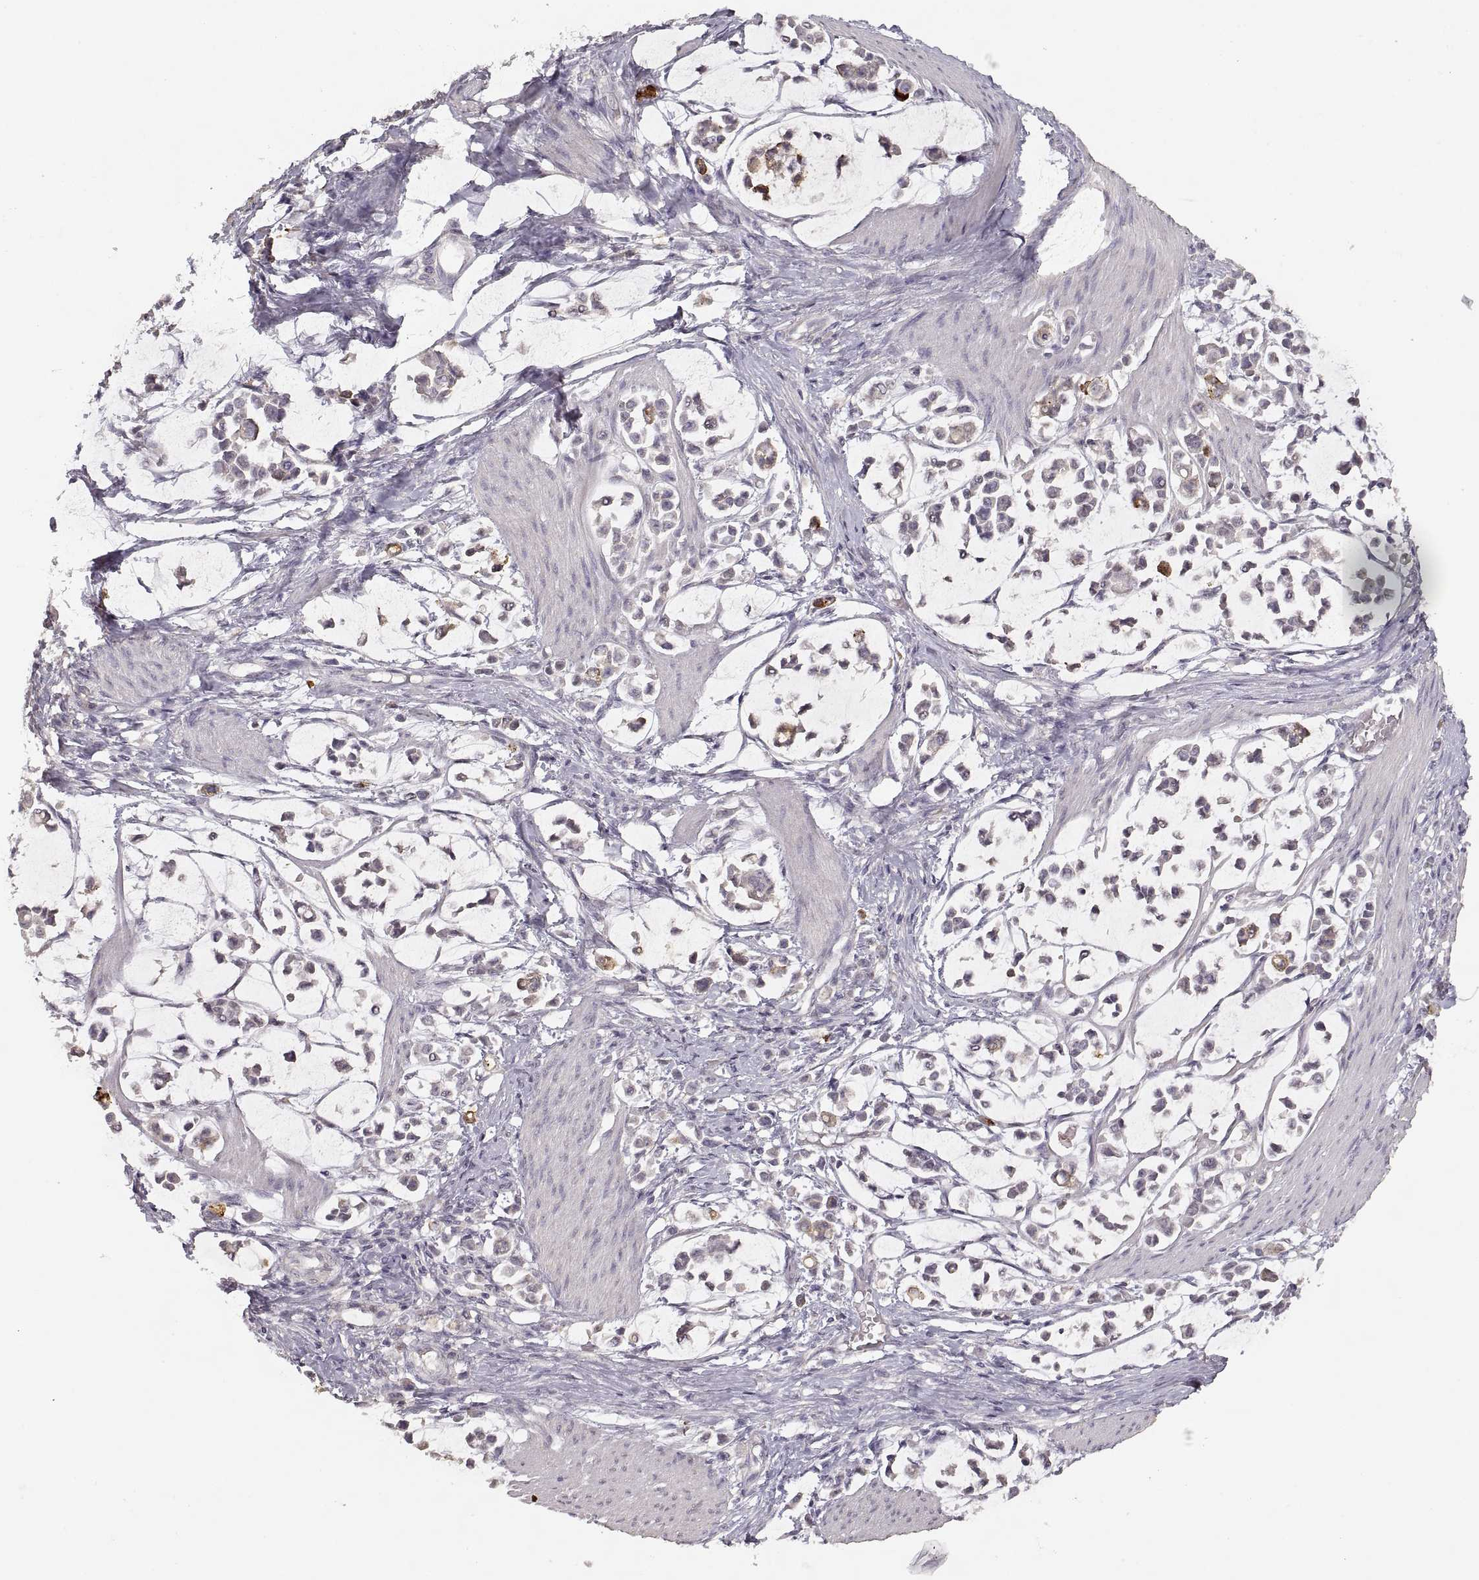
{"staining": {"intensity": "negative", "quantity": "none", "location": "none"}, "tissue": "stomach cancer", "cell_type": "Tumor cells", "image_type": "cancer", "snomed": [{"axis": "morphology", "description": "Adenocarcinoma, NOS"}, {"axis": "topography", "description": "Stomach"}], "caption": "A photomicrograph of stomach cancer (adenocarcinoma) stained for a protein shows no brown staining in tumor cells. The staining is performed using DAB (3,3'-diaminobenzidine) brown chromogen with nuclei counter-stained in using hematoxylin.", "gene": "LAMC2", "patient": {"sex": "male", "age": 82}}